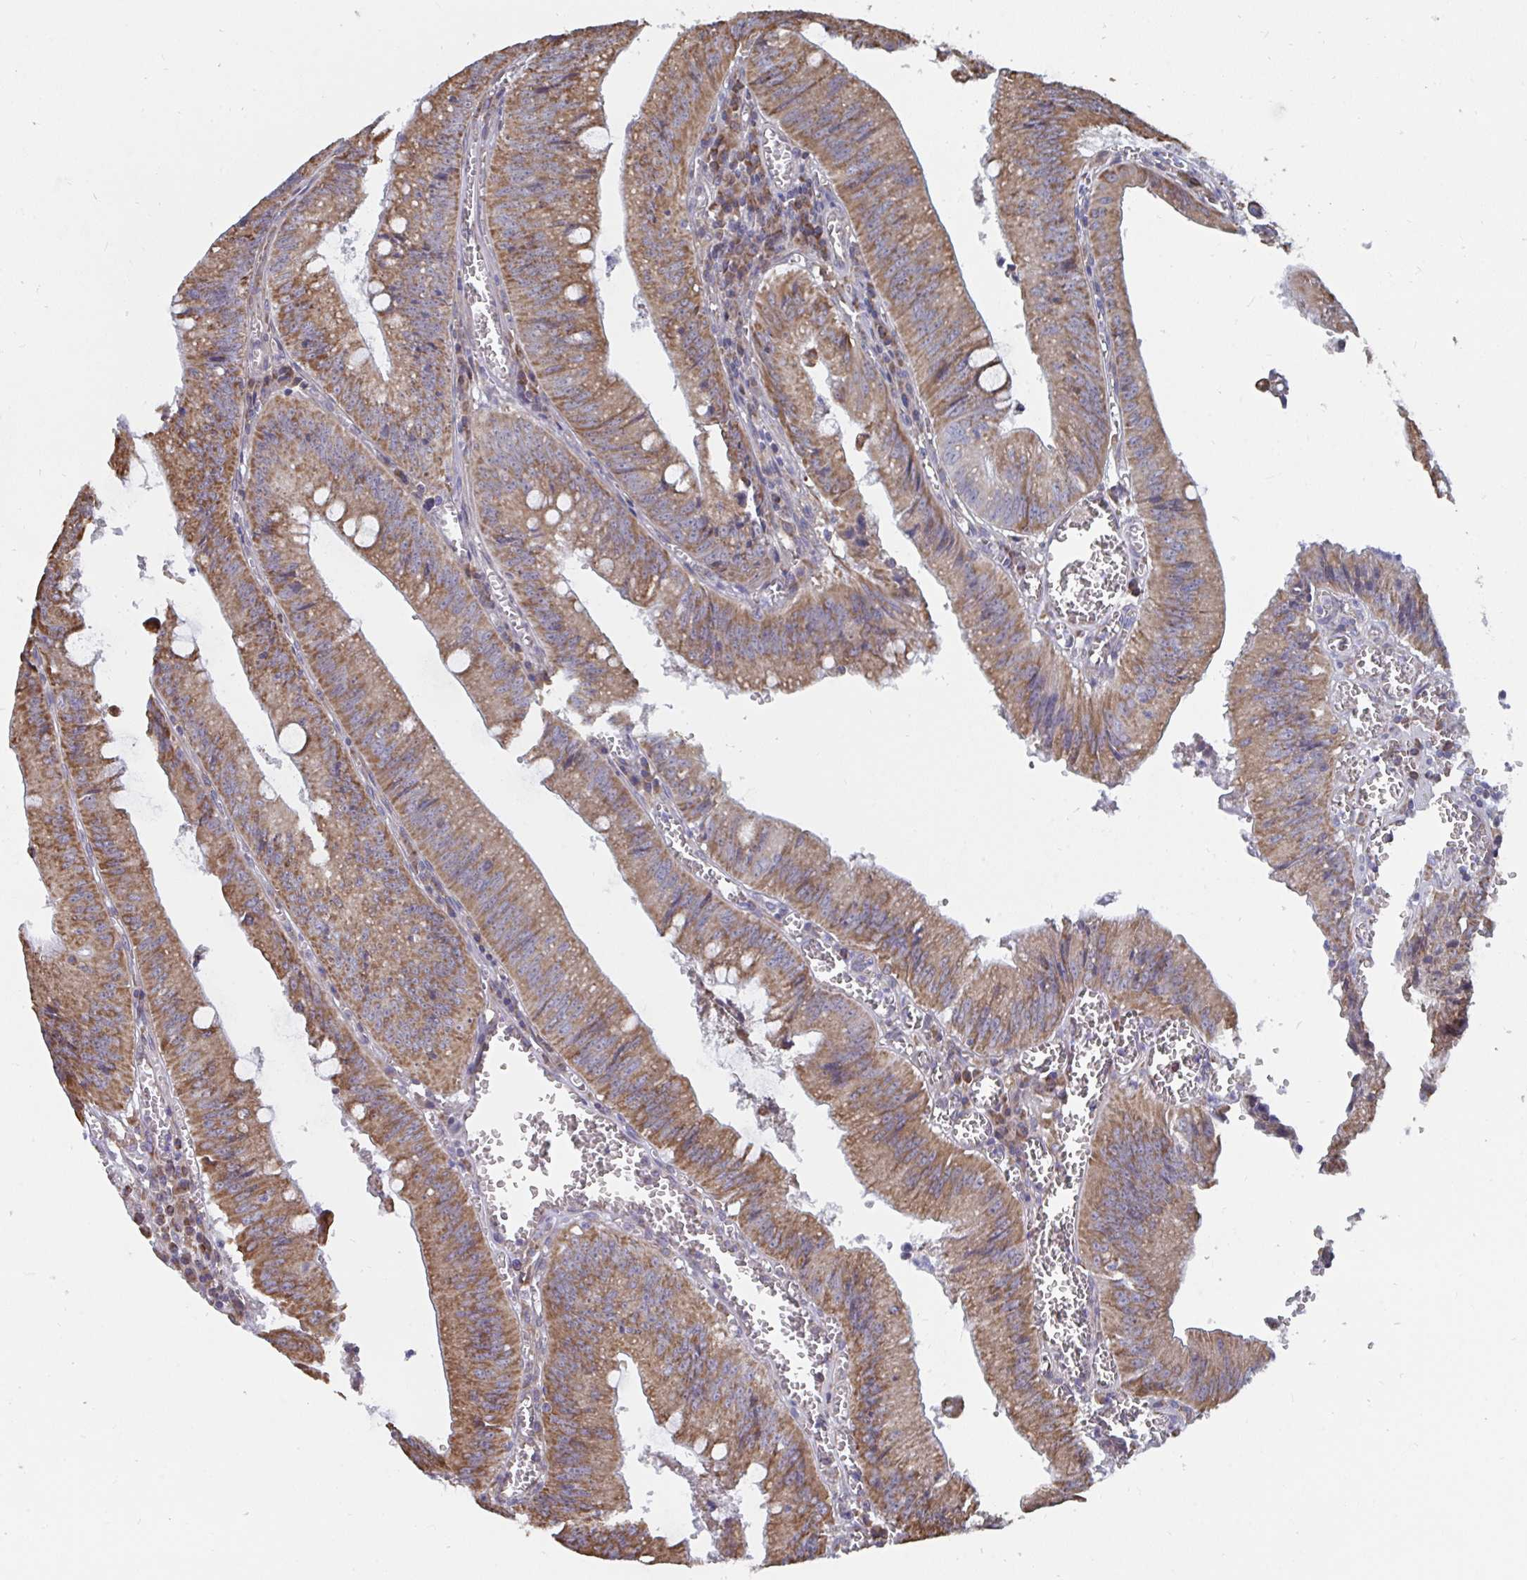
{"staining": {"intensity": "moderate", "quantity": ">75%", "location": "cytoplasmic/membranous"}, "tissue": "colorectal cancer", "cell_type": "Tumor cells", "image_type": "cancer", "snomed": [{"axis": "morphology", "description": "Adenocarcinoma, NOS"}, {"axis": "topography", "description": "Rectum"}], "caption": "This is a photomicrograph of immunohistochemistry staining of colorectal cancer (adenocarcinoma), which shows moderate staining in the cytoplasmic/membranous of tumor cells.", "gene": "ELAVL1", "patient": {"sex": "female", "age": 81}}